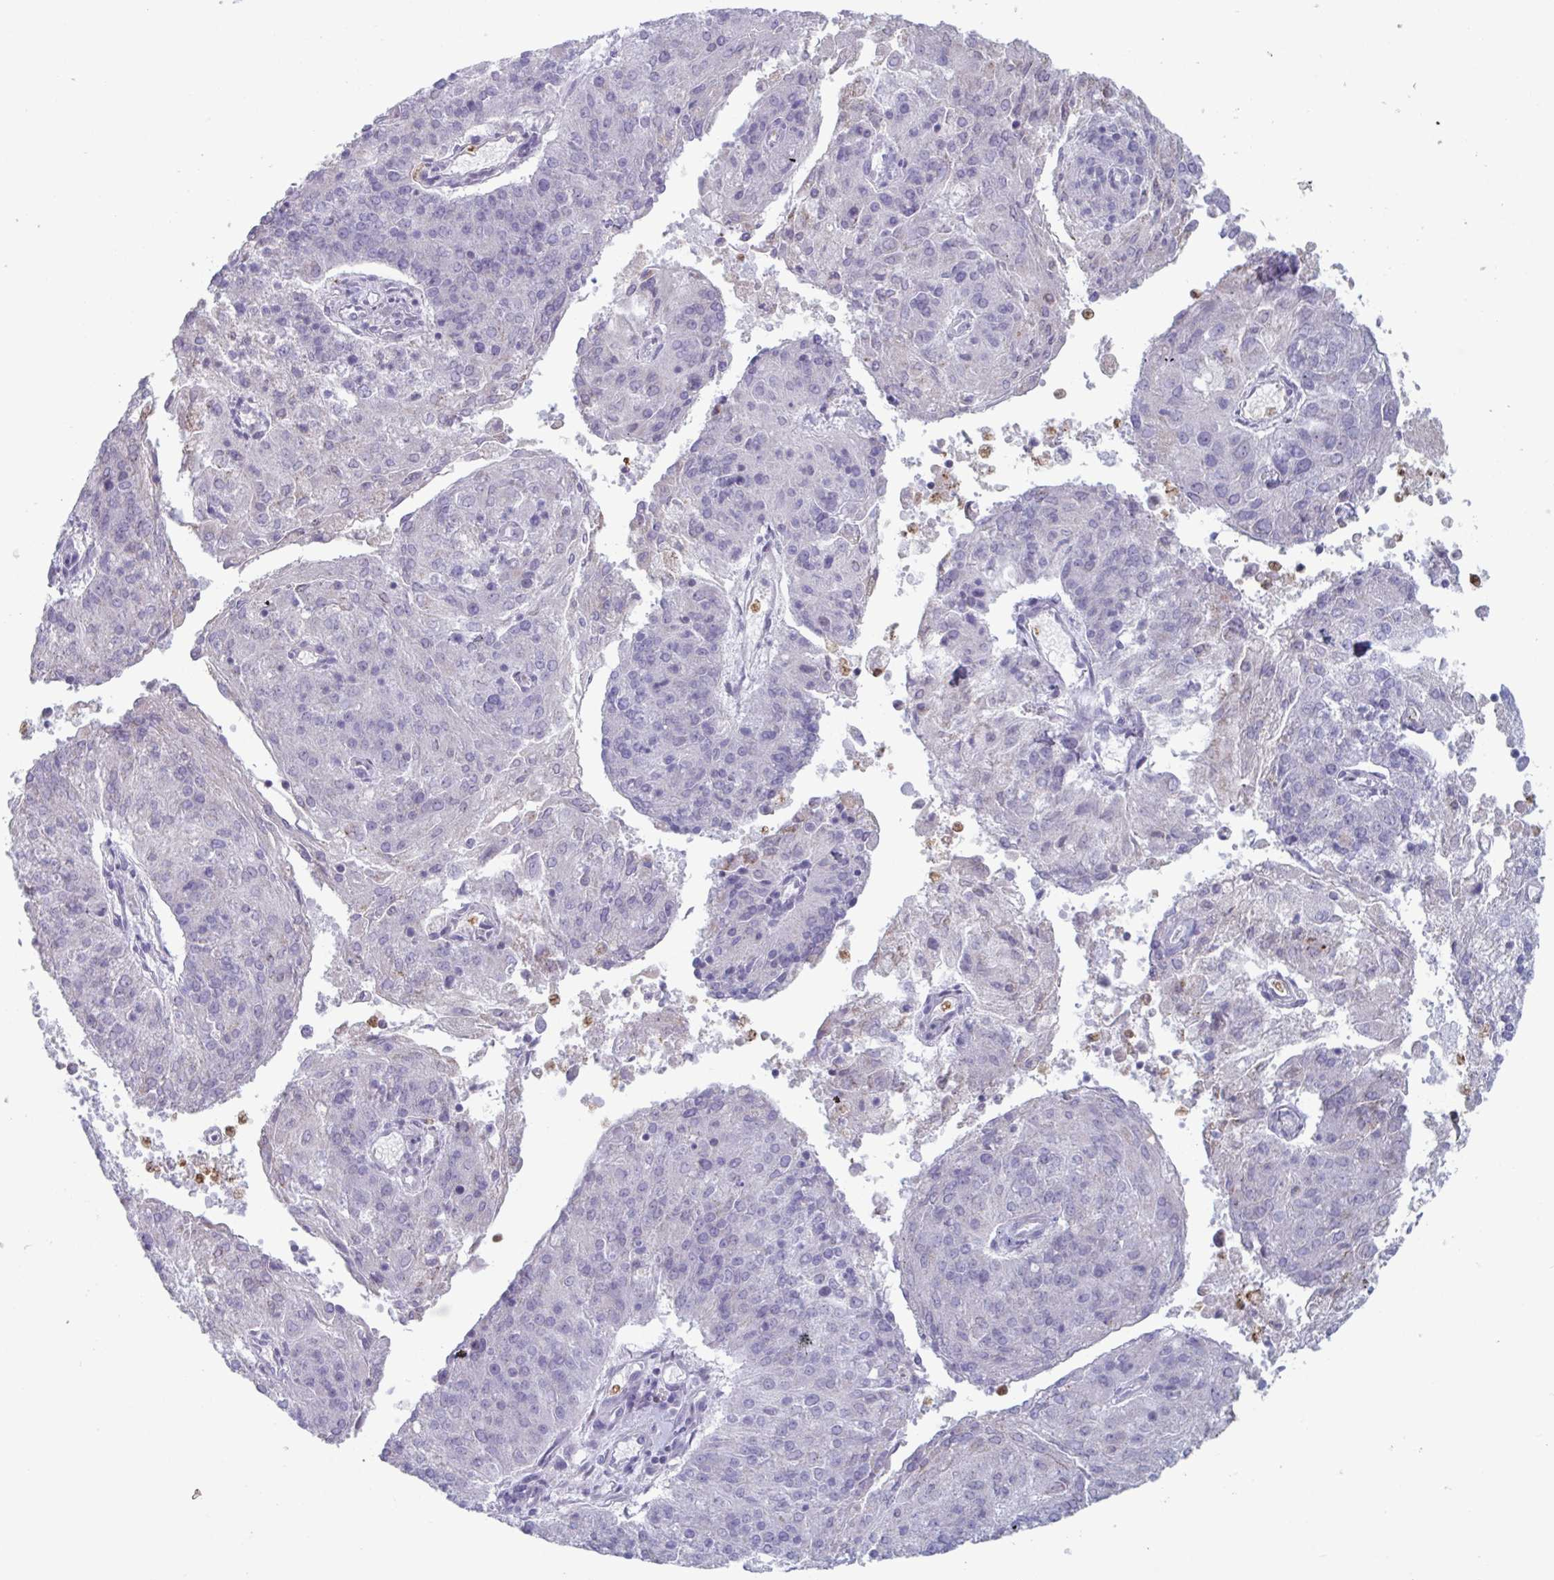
{"staining": {"intensity": "negative", "quantity": "none", "location": "none"}, "tissue": "endometrial cancer", "cell_type": "Tumor cells", "image_type": "cancer", "snomed": [{"axis": "morphology", "description": "Adenocarcinoma, NOS"}, {"axis": "topography", "description": "Endometrium"}], "caption": "Immunohistochemical staining of human endometrial cancer exhibits no significant staining in tumor cells.", "gene": "CYP4F11", "patient": {"sex": "female", "age": 82}}